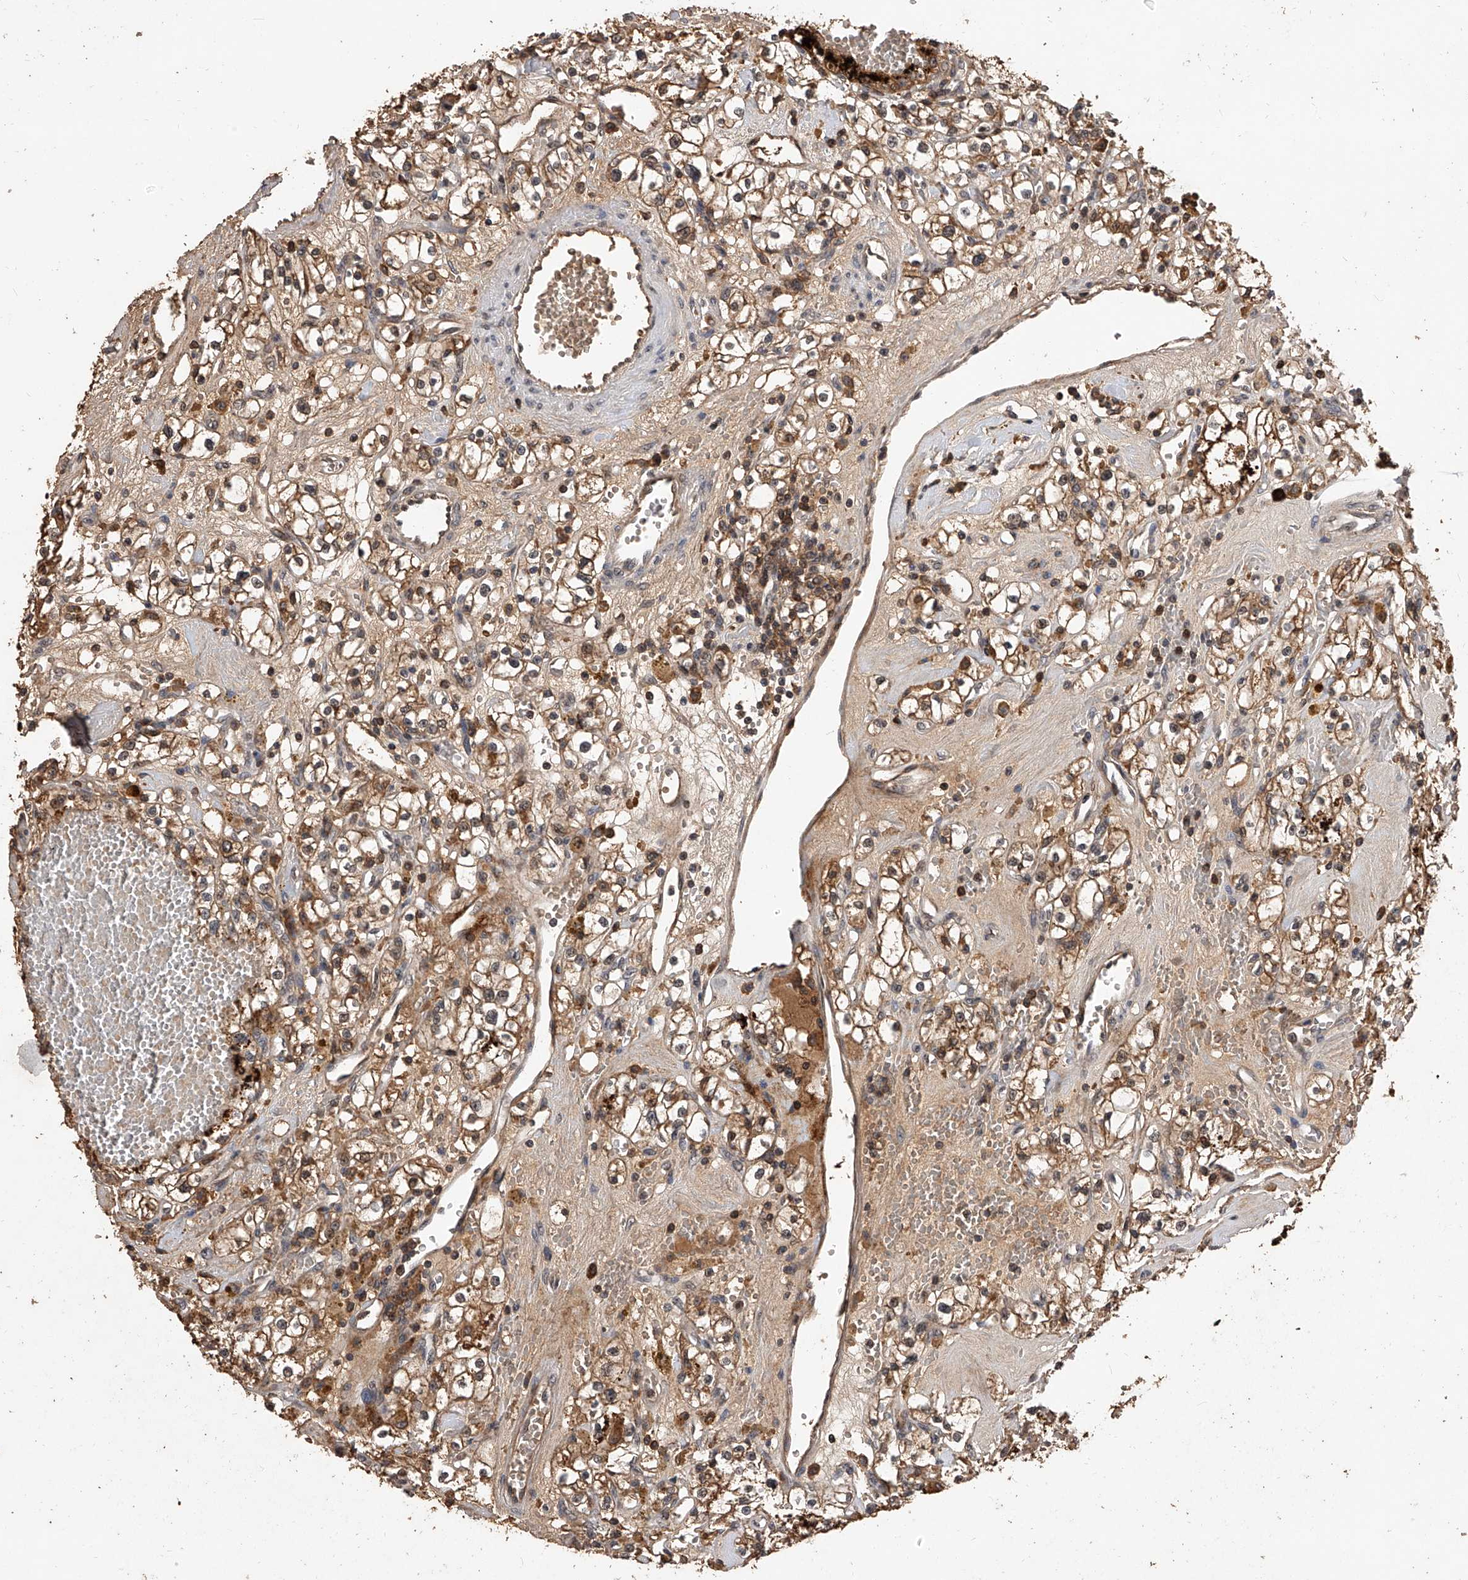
{"staining": {"intensity": "moderate", "quantity": ">75%", "location": "cytoplasmic/membranous"}, "tissue": "renal cancer", "cell_type": "Tumor cells", "image_type": "cancer", "snomed": [{"axis": "morphology", "description": "Adenocarcinoma, NOS"}, {"axis": "topography", "description": "Kidney"}], "caption": "Protein staining of adenocarcinoma (renal) tissue shows moderate cytoplasmic/membranous staining in about >75% of tumor cells.", "gene": "CFAP410", "patient": {"sex": "male", "age": 56}}